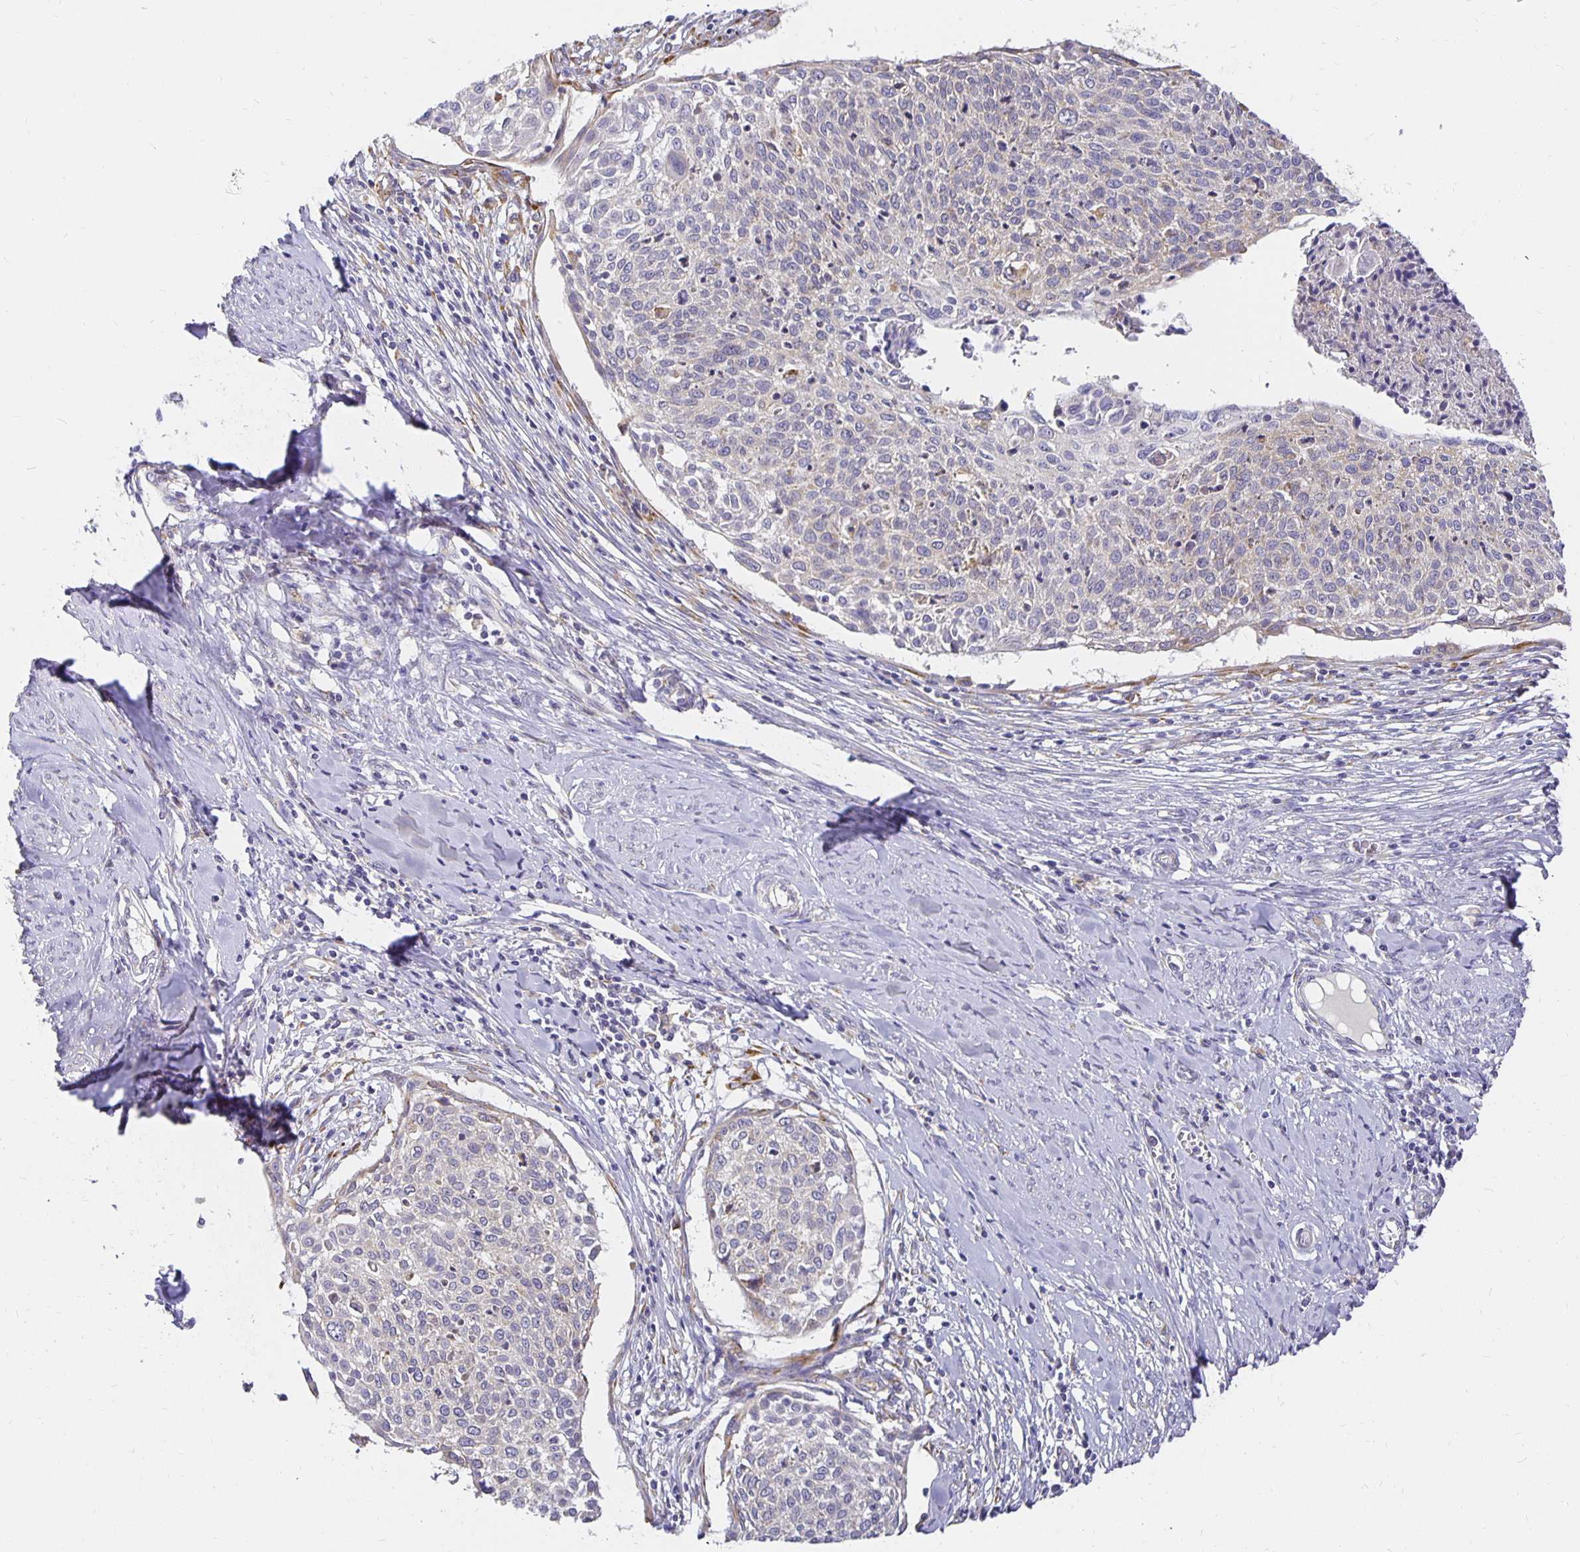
{"staining": {"intensity": "weak", "quantity": "<25%", "location": "cytoplasmic/membranous"}, "tissue": "cervical cancer", "cell_type": "Tumor cells", "image_type": "cancer", "snomed": [{"axis": "morphology", "description": "Squamous cell carcinoma, NOS"}, {"axis": "topography", "description": "Cervix"}], "caption": "Immunohistochemistry (IHC) histopathology image of neoplastic tissue: cervical squamous cell carcinoma stained with DAB displays no significant protein positivity in tumor cells.", "gene": "PLOD1", "patient": {"sex": "female", "age": 49}}